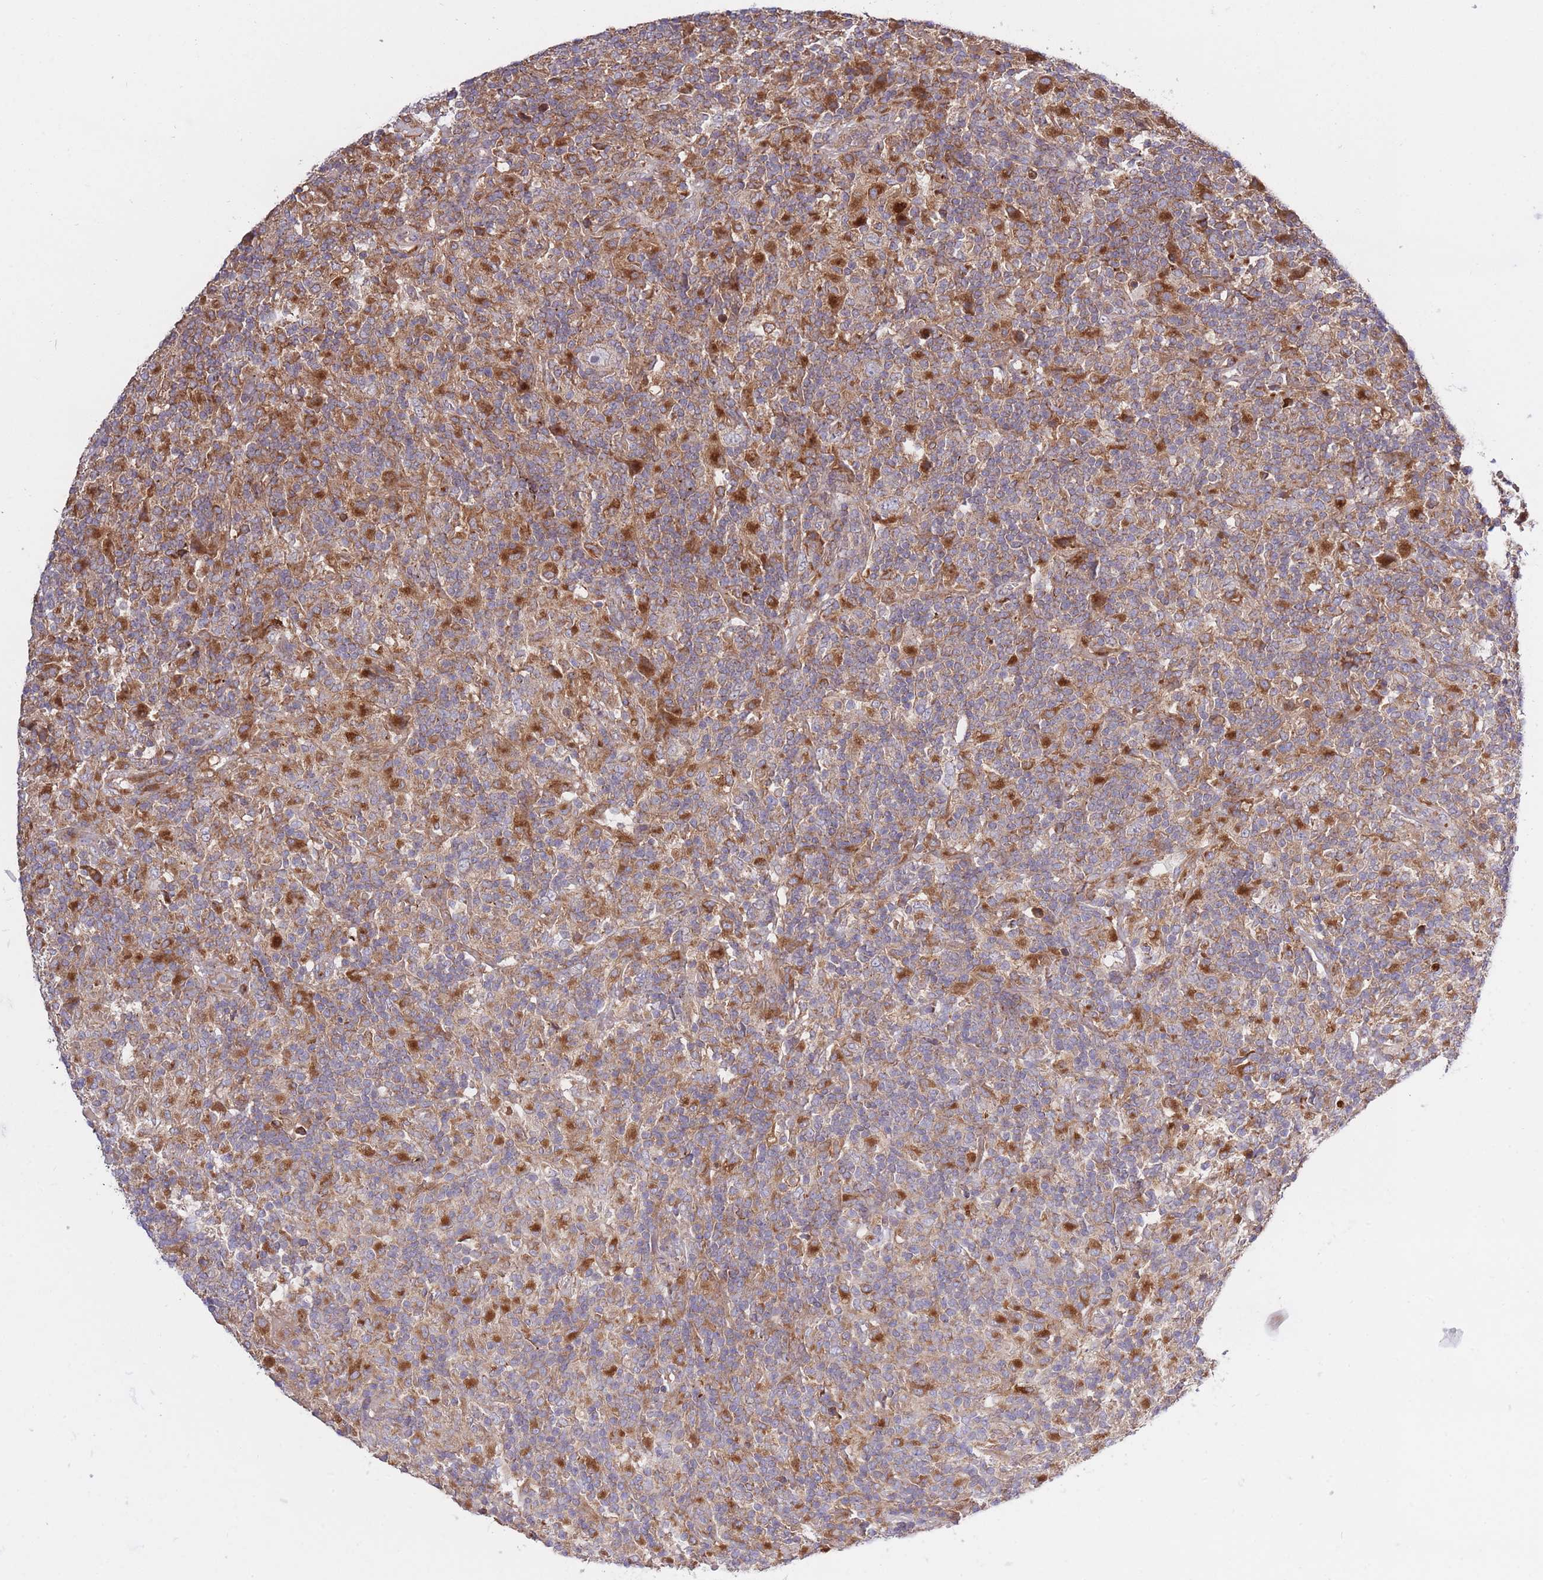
{"staining": {"intensity": "moderate", "quantity": ">75%", "location": "cytoplasmic/membranous"}, "tissue": "lymphoma", "cell_type": "Tumor cells", "image_type": "cancer", "snomed": [{"axis": "morphology", "description": "Hodgkin's disease, NOS"}, {"axis": "topography", "description": "Lymph node"}], "caption": "An immunohistochemistry (IHC) micrograph of tumor tissue is shown. Protein staining in brown labels moderate cytoplasmic/membranous positivity in Hodgkin's disease within tumor cells.", "gene": "ATP13A2", "patient": {"sex": "male", "age": 70}}